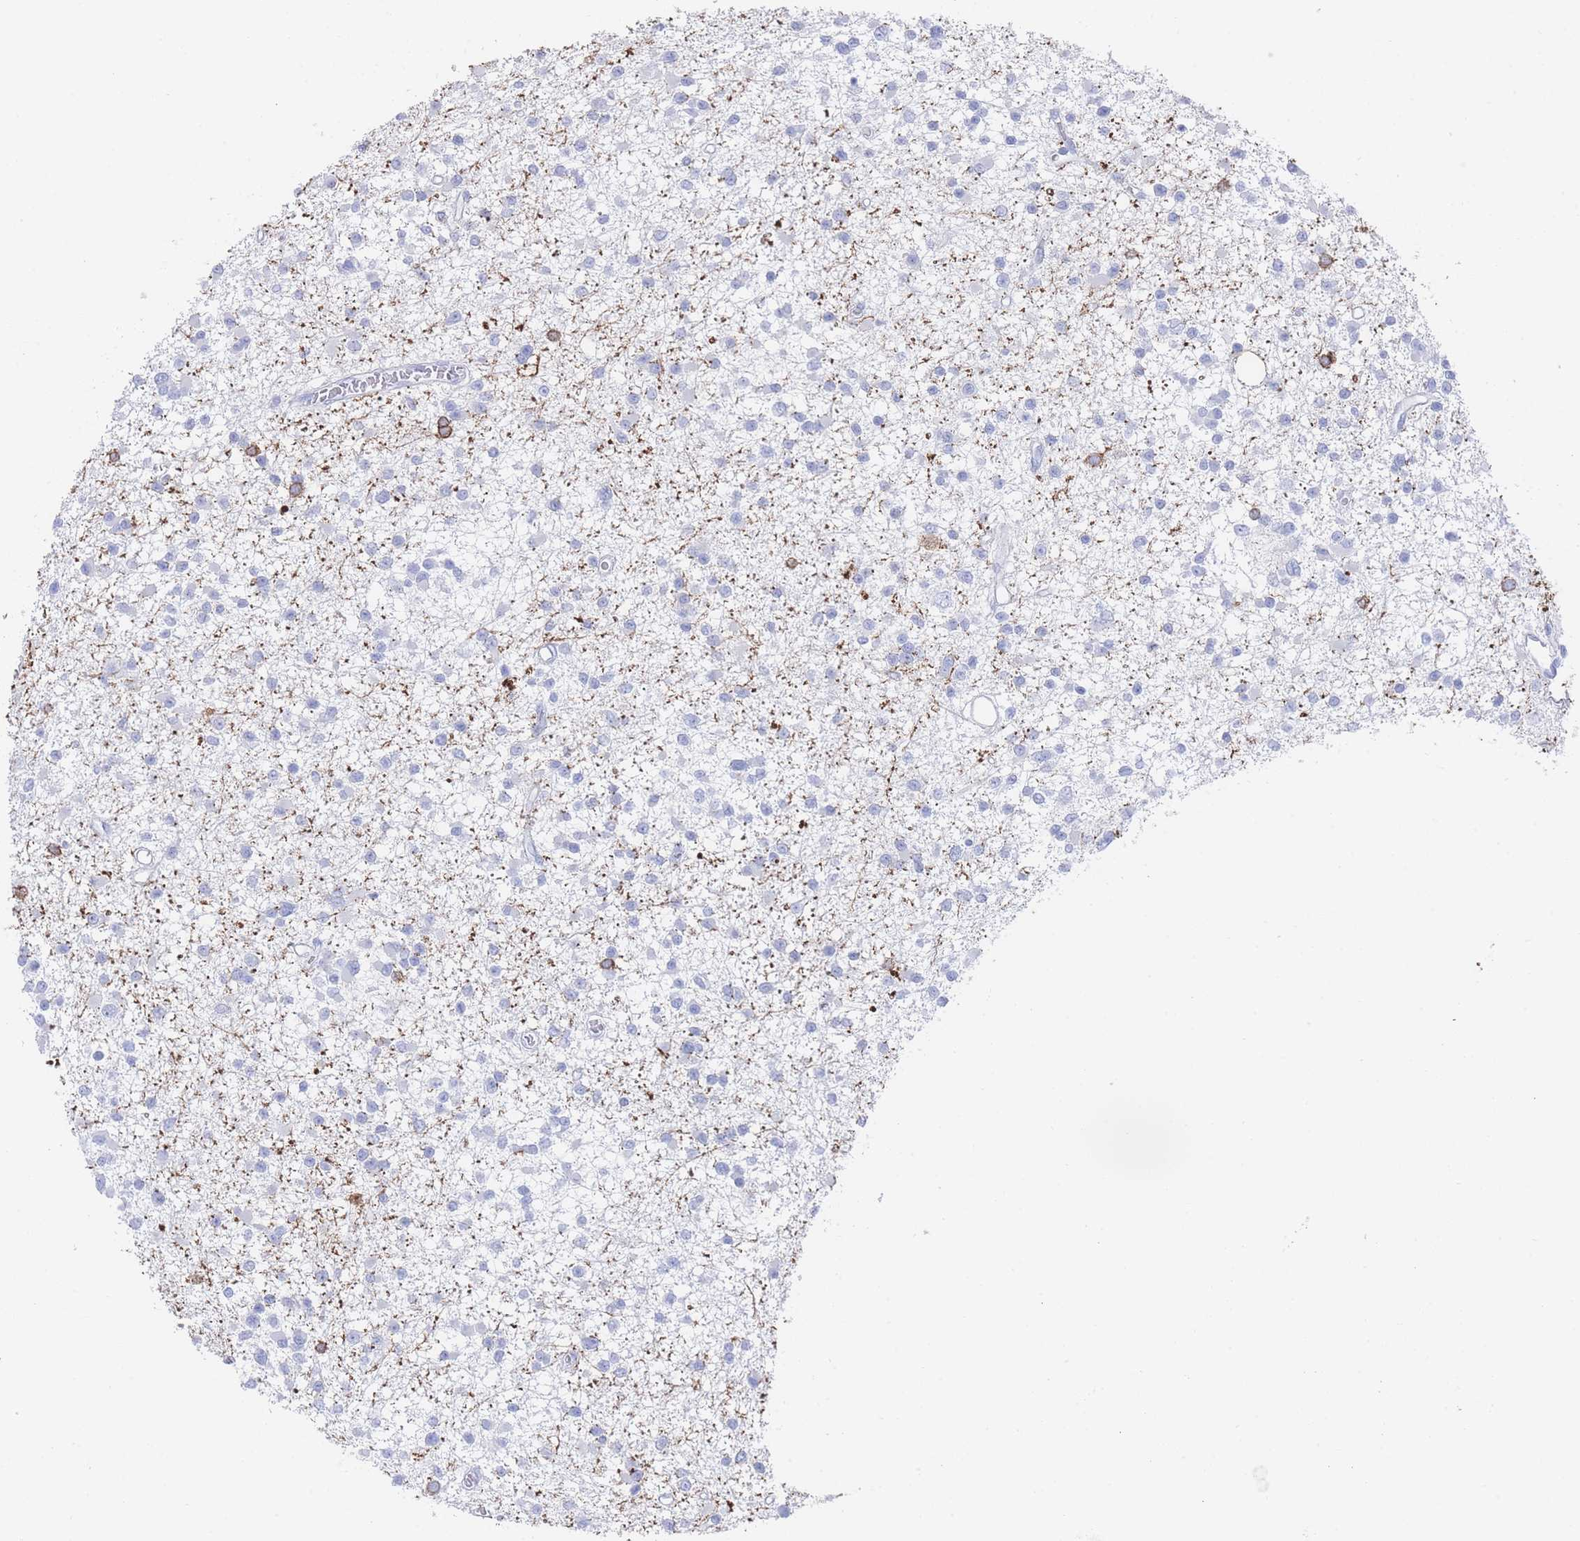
{"staining": {"intensity": "negative", "quantity": "none", "location": "none"}, "tissue": "glioma", "cell_type": "Tumor cells", "image_type": "cancer", "snomed": [{"axis": "morphology", "description": "Glioma, malignant, Low grade"}, {"axis": "topography", "description": "Brain"}], "caption": "Protein analysis of glioma exhibits no significant expression in tumor cells.", "gene": "LRRC37A", "patient": {"sex": "female", "age": 22}}